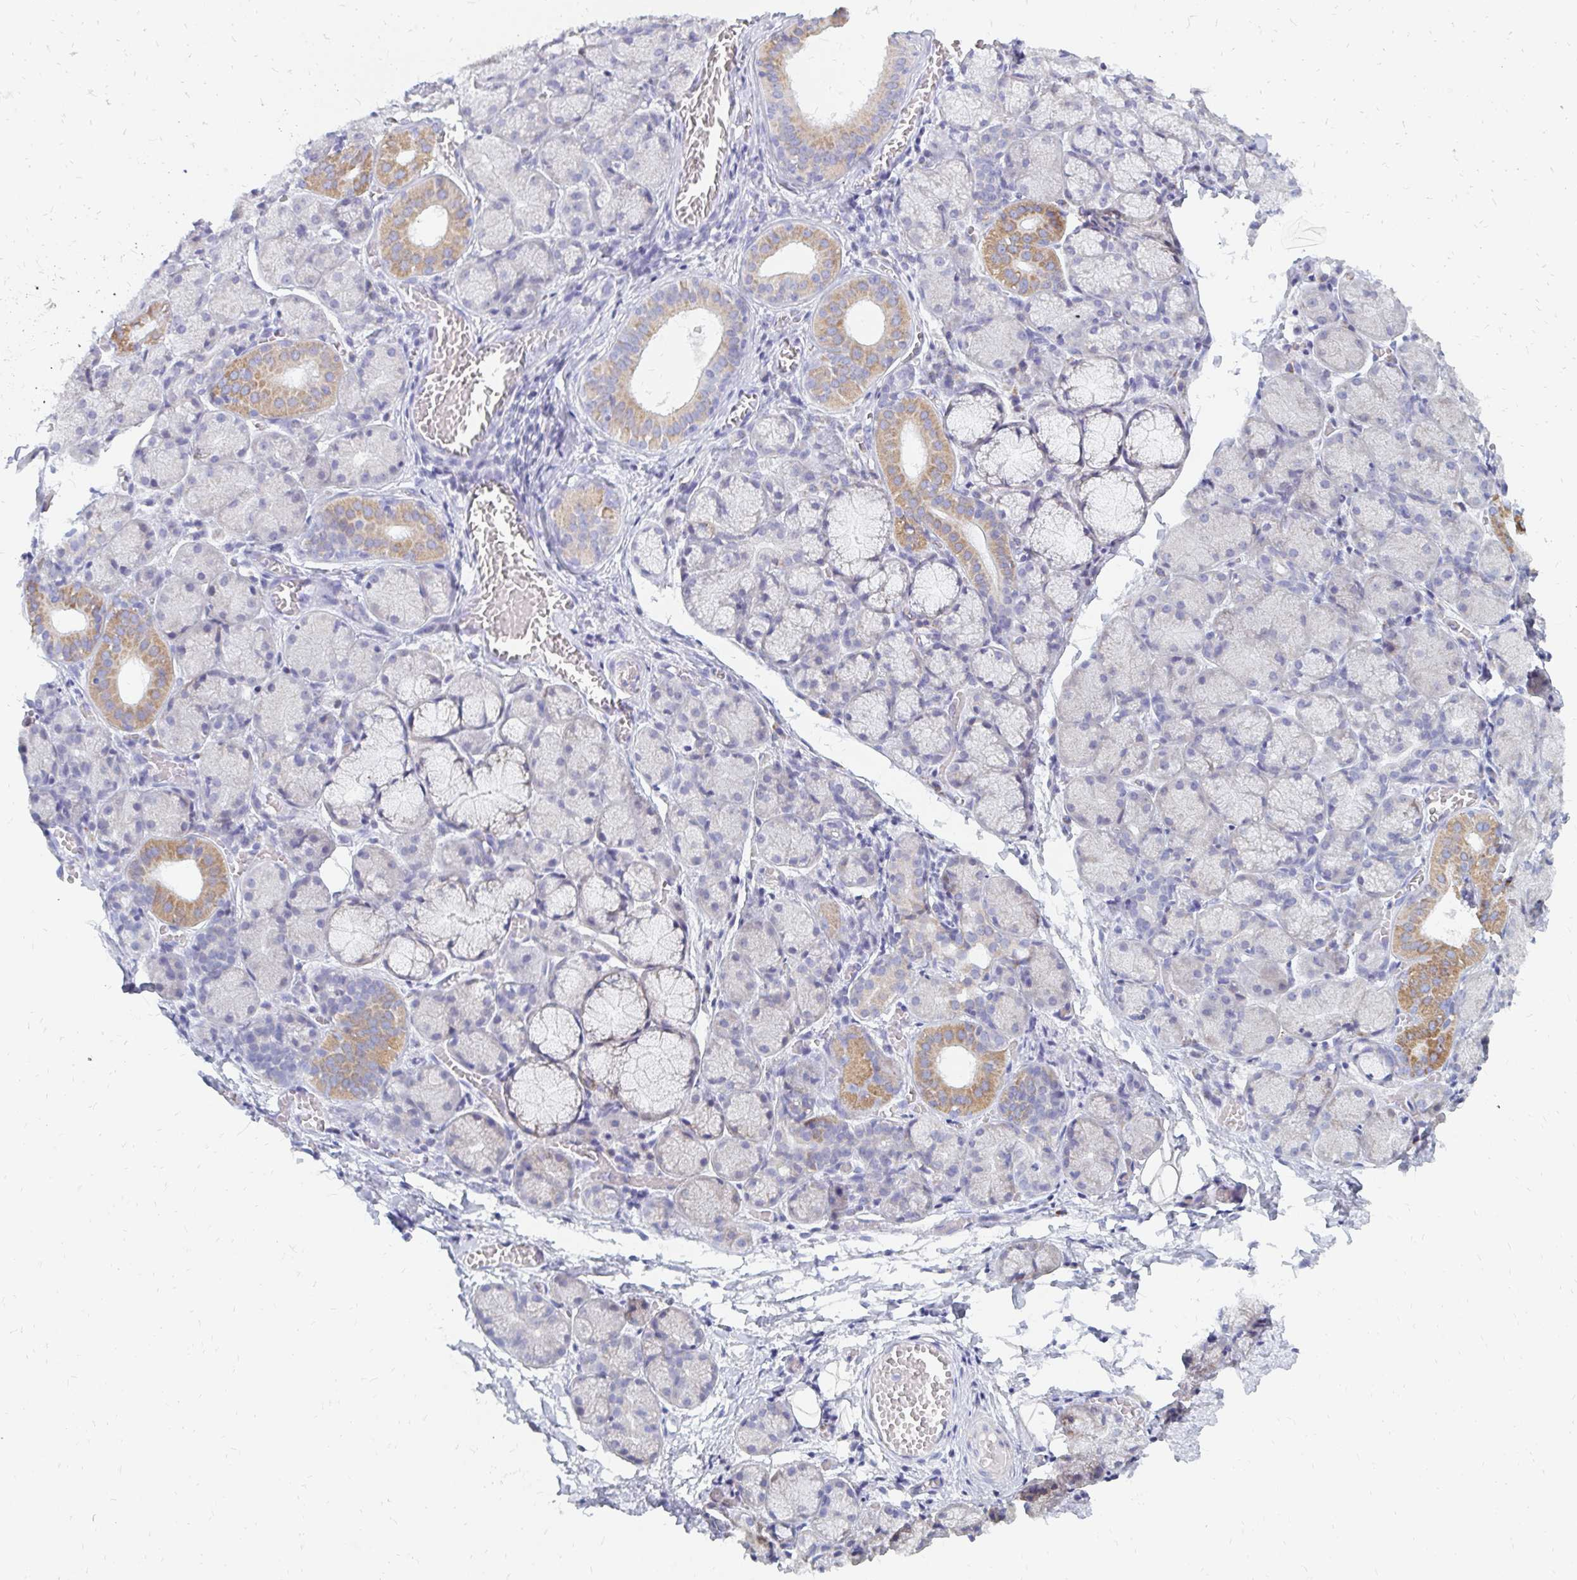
{"staining": {"intensity": "moderate", "quantity": "<25%", "location": "cytoplasmic/membranous"}, "tissue": "salivary gland", "cell_type": "Glandular cells", "image_type": "normal", "snomed": [{"axis": "morphology", "description": "Normal tissue, NOS"}, {"axis": "topography", "description": "Salivary gland"}], "caption": "Immunohistochemical staining of normal human salivary gland demonstrates <25% levels of moderate cytoplasmic/membranous protein expression in about <25% of glandular cells.", "gene": "OR10V1", "patient": {"sex": "female", "age": 24}}